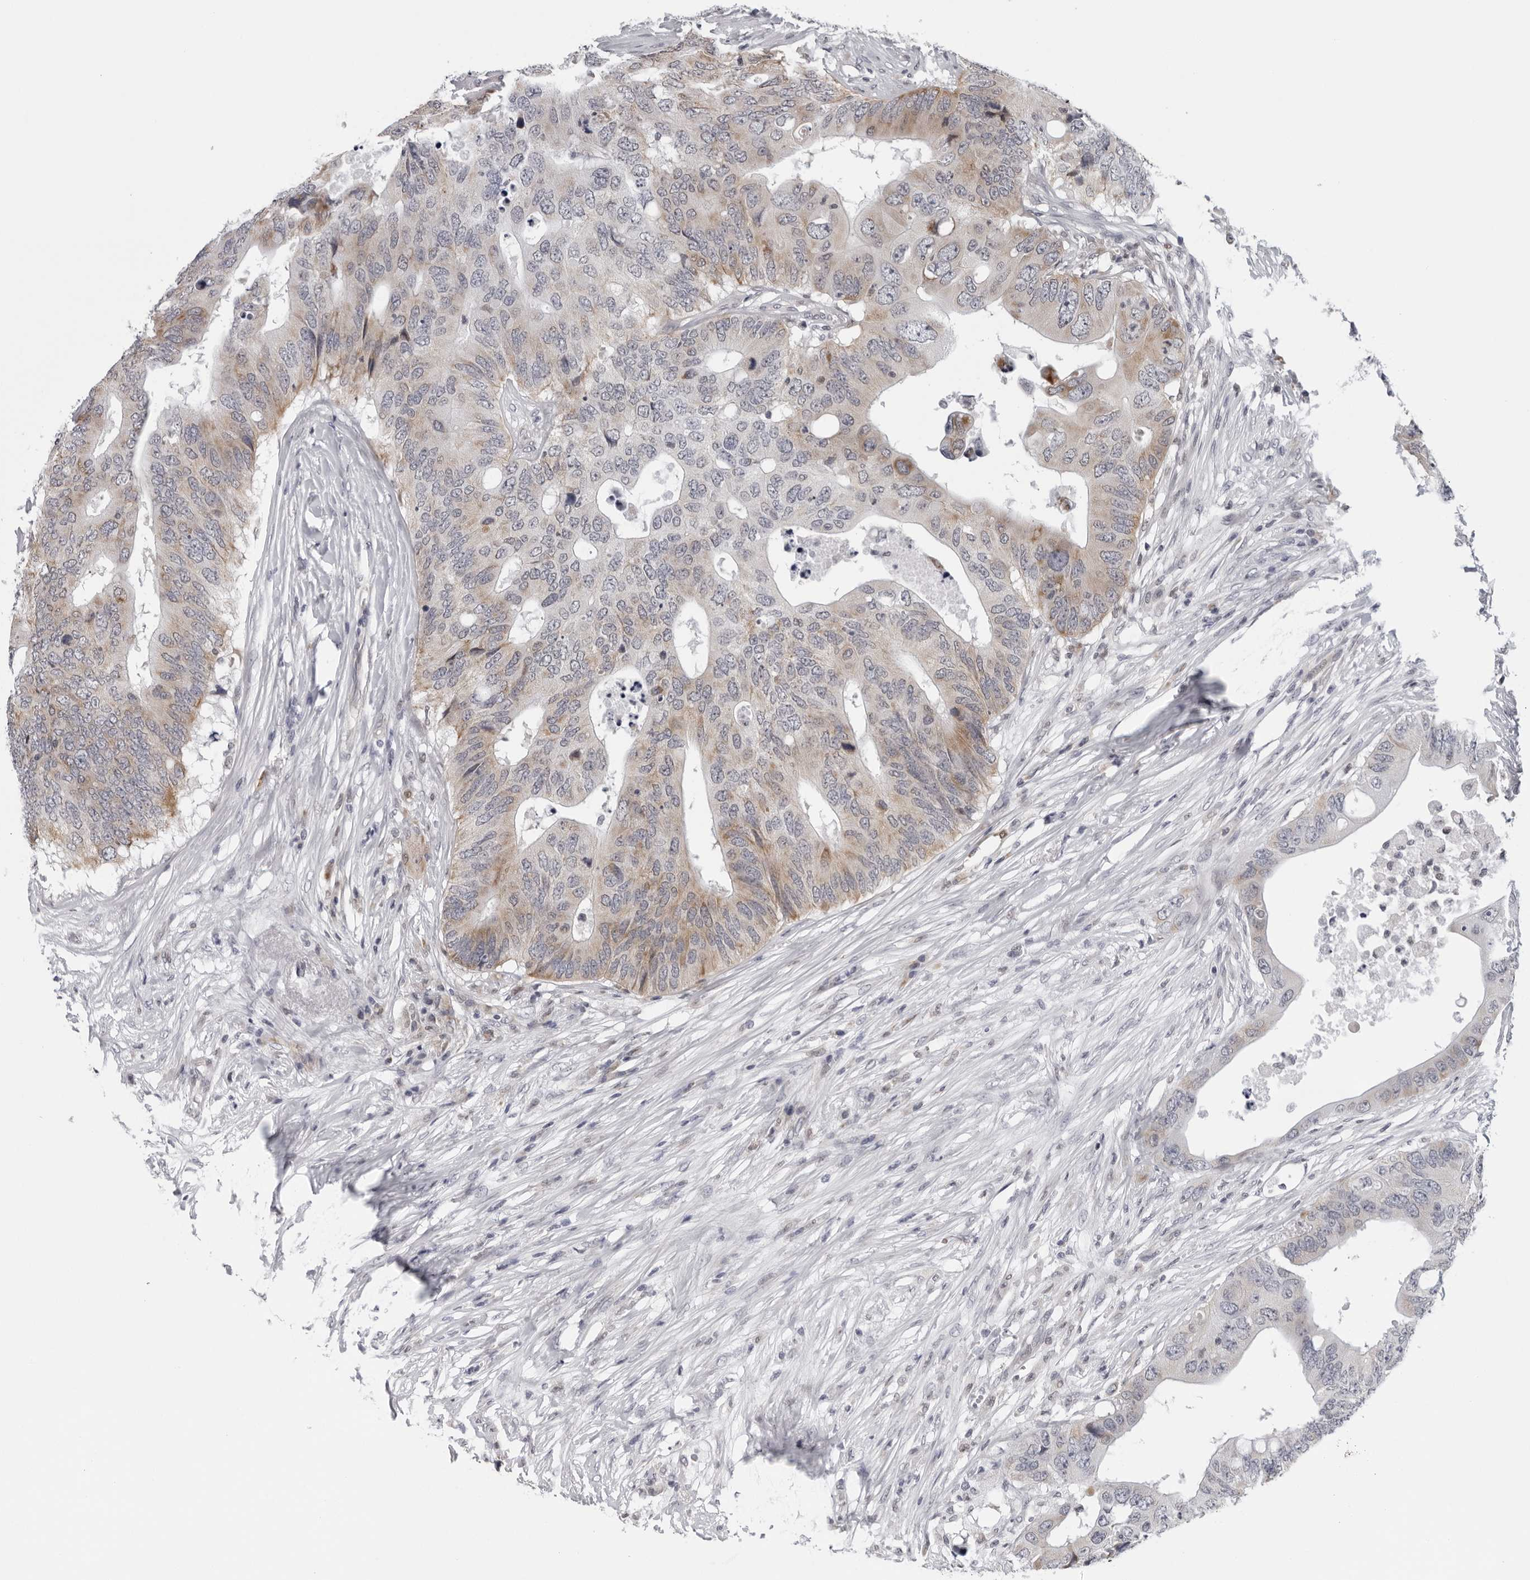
{"staining": {"intensity": "weak", "quantity": "25%-75%", "location": "cytoplasmic/membranous"}, "tissue": "colorectal cancer", "cell_type": "Tumor cells", "image_type": "cancer", "snomed": [{"axis": "morphology", "description": "Adenocarcinoma, NOS"}, {"axis": "topography", "description": "Colon"}], "caption": "Immunohistochemical staining of colorectal cancer (adenocarcinoma) exhibits low levels of weak cytoplasmic/membranous protein positivity in approximately 25%-75% of tumor cells.", "gene": "CPT2", "patient": {"sex": "male", "age": 71}}